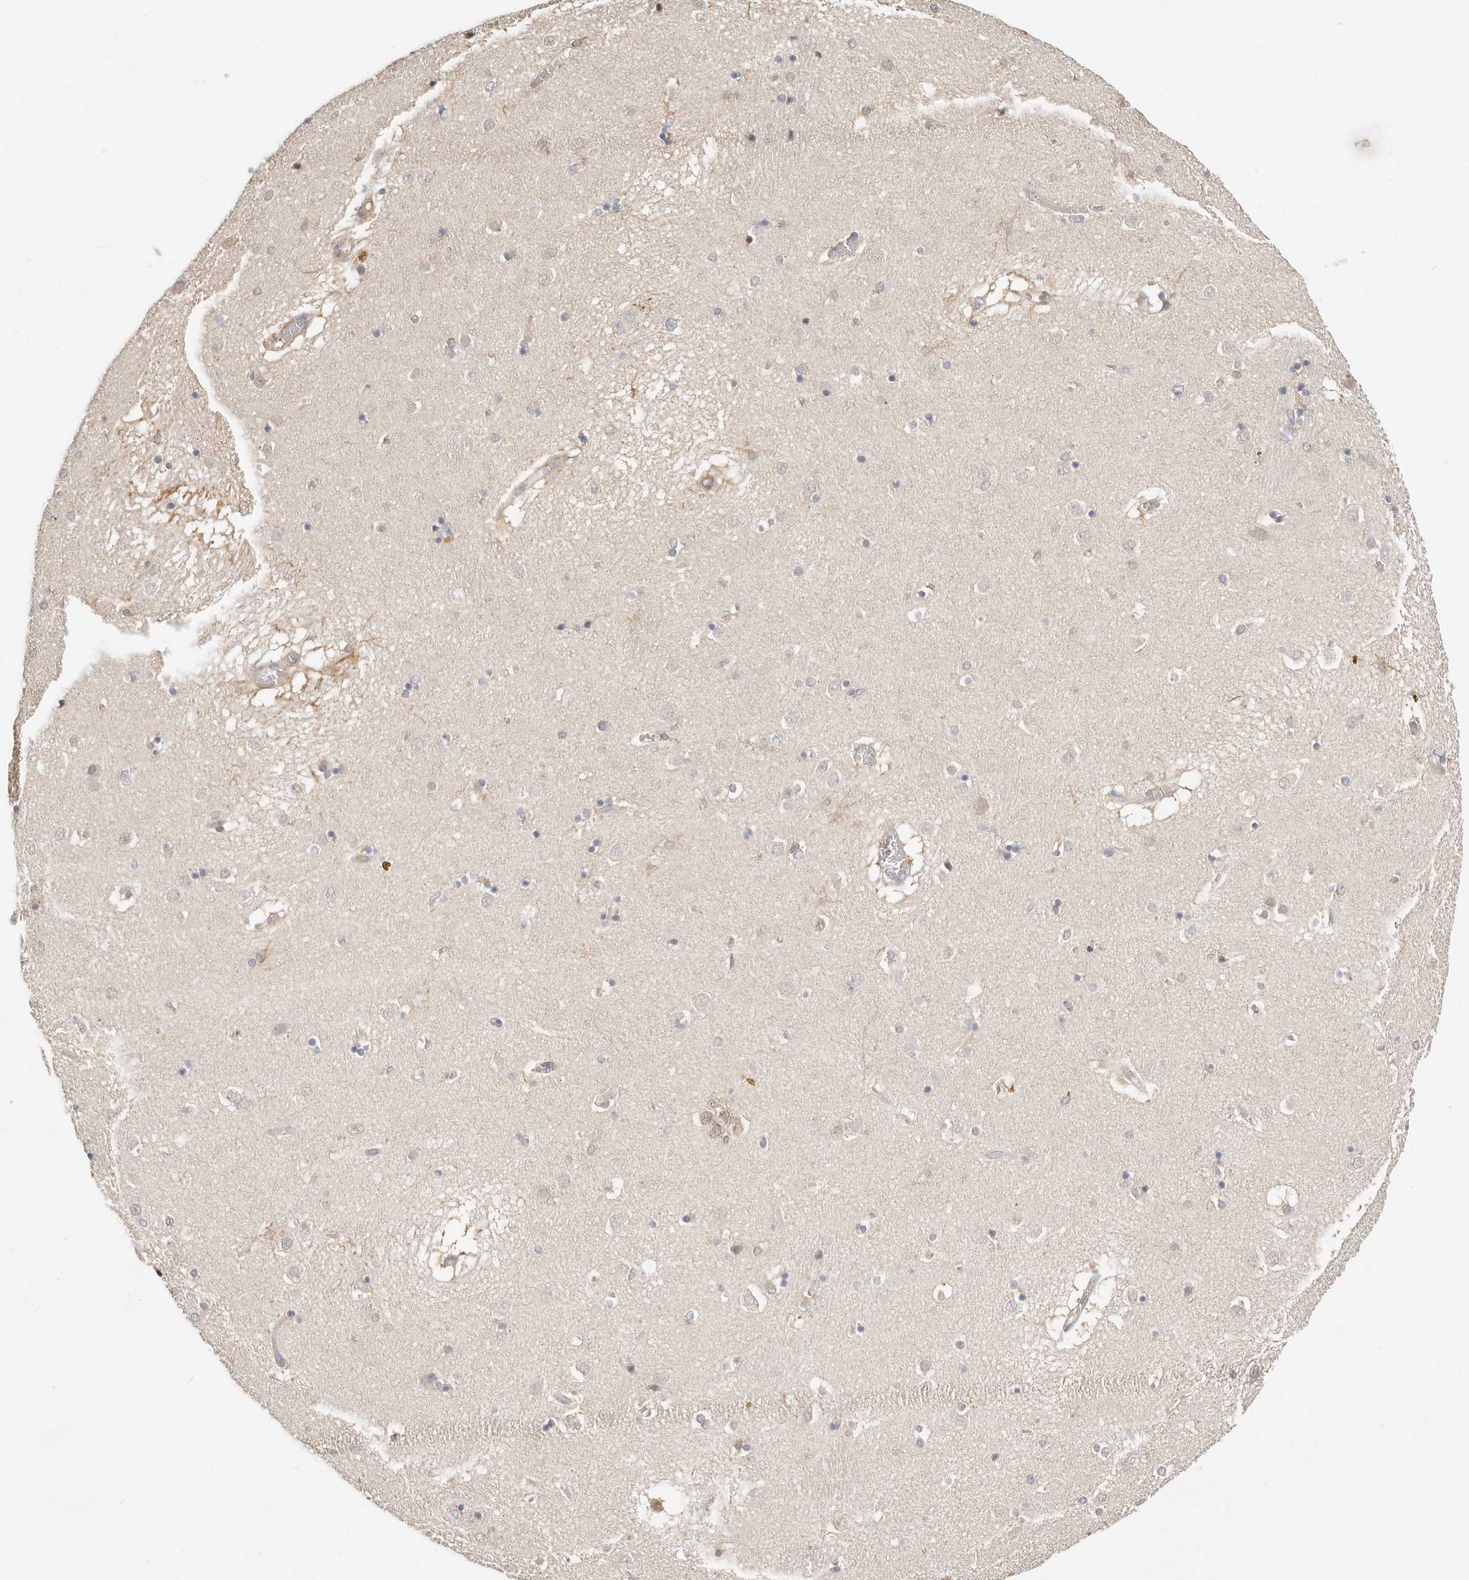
{"staining": {"intensity": "negative", "quantity": "none", "location": "none"}, "tissue": "caudate", "cell_type": "Glial cells", "image_type": "normal", "snomed": [{"axis": "morphology", "description": "Normal tissue, NOS"}, {"axis": "topography", "description": "Lateral ventricle wall"}], "caption": "High magnification brightfield microscopy of normal caudate stained with DAB (3,3'-diaminobenzidine) (brown) and counterstained with hematoxylin (blue): glial cells show no significant expression.", "gene": "ZRANB1", "patient": {"sex": "male", "age": 70}}